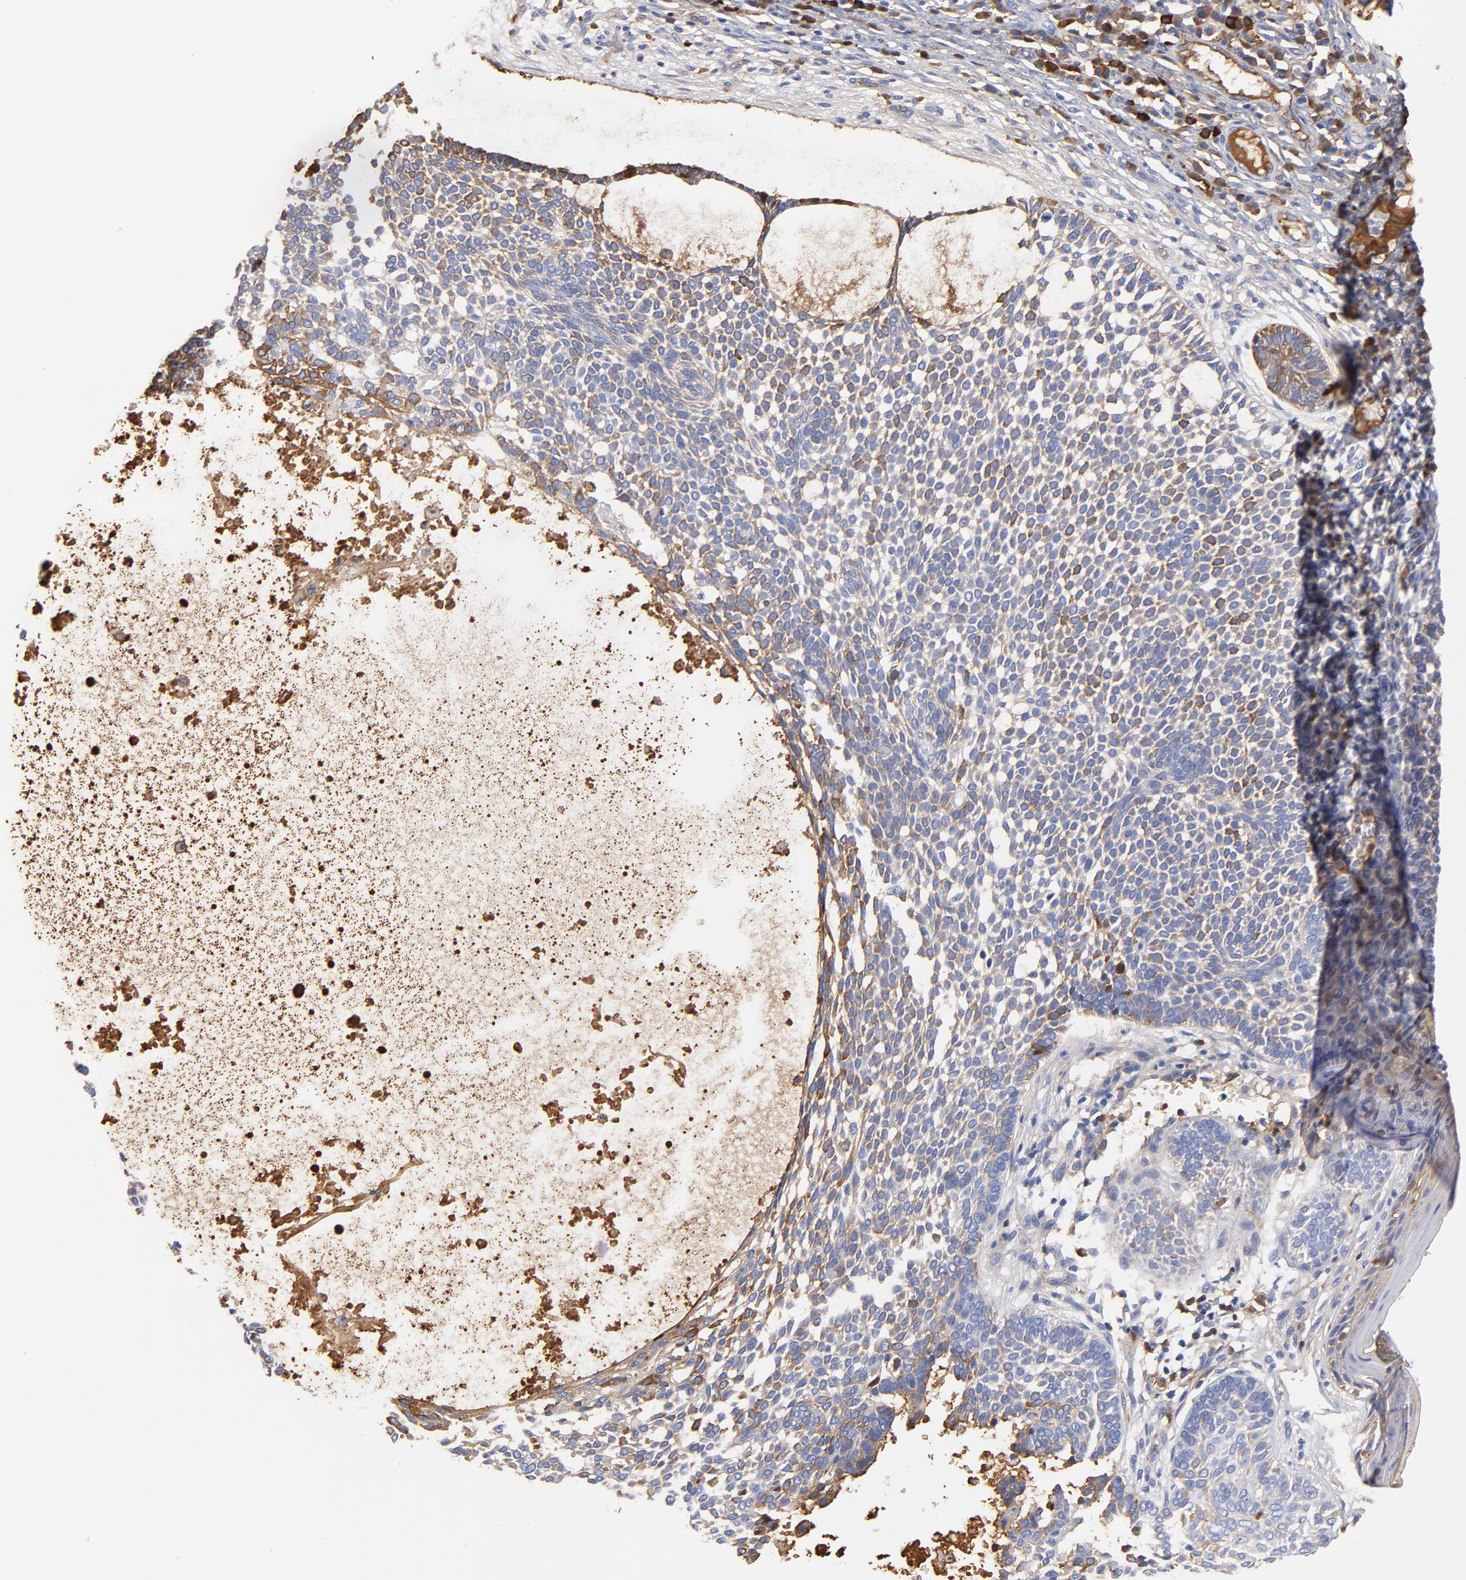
{"staining": {"intensity": "weak", "quantity": "25%-75%", "location": "cytoplasmic/membranous"}, "tissue": "skin cancer", "cell_type": "Tumor cells", "image_type": "cancer", "snomed": [{"axis": "morphology", "description": "Basal cell carcinoma"}, {"axis": "topography", "description": "Skin"}], "caption": "Protein expression analysis of skin basal cell carcinoma exhibits weak cytoplasmic/membranous positivity in approximately 25%-75% of tumor cells.", "gene": "IGLV3-10", "patient": {"sex": "male", "age": 87}}